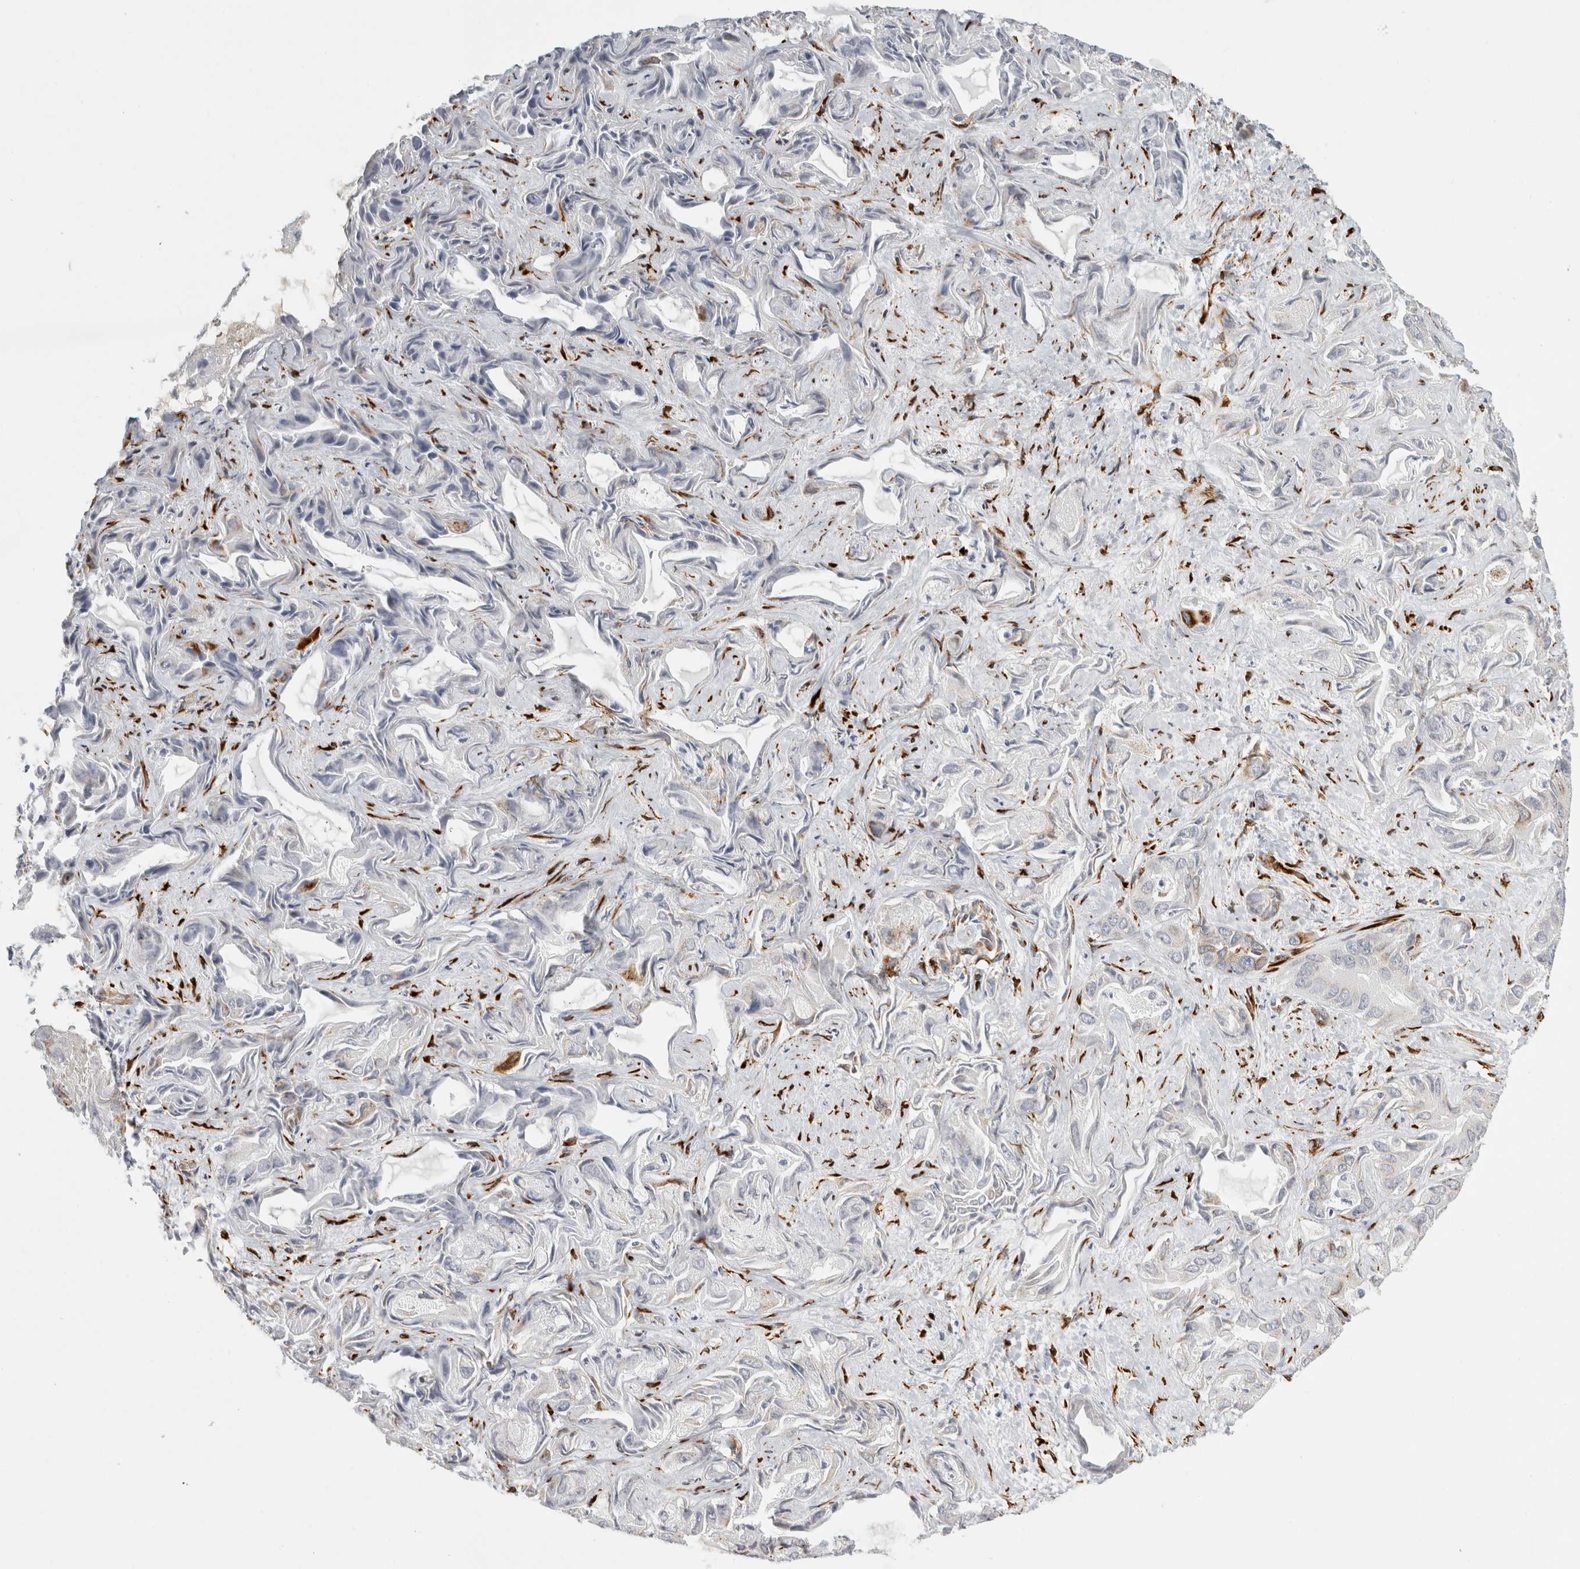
{"staining": {"intensity": "weak", "quantity": "<25%", "location": "cytoplasmic/membranous"}, "tissue": "liver cancer", "cell_type": "Tumor cells", "image_type": "cancer", "snomed": [{"axis": "morphology", "description": "Cholangiocarcinoma"}, {"axis": "topography", "description": "Liver"}], "caption": "Histopathology image shows no protein staining in tumor cells of liver cancer tissue. (Stains: DAB immunohistochemistry (IHC) with hematoxylin counter stain, Microscopy: brightfield microscopy at high magnification).", "gene": "OSTN", "patient": {"sex": "female", "age": 52}}